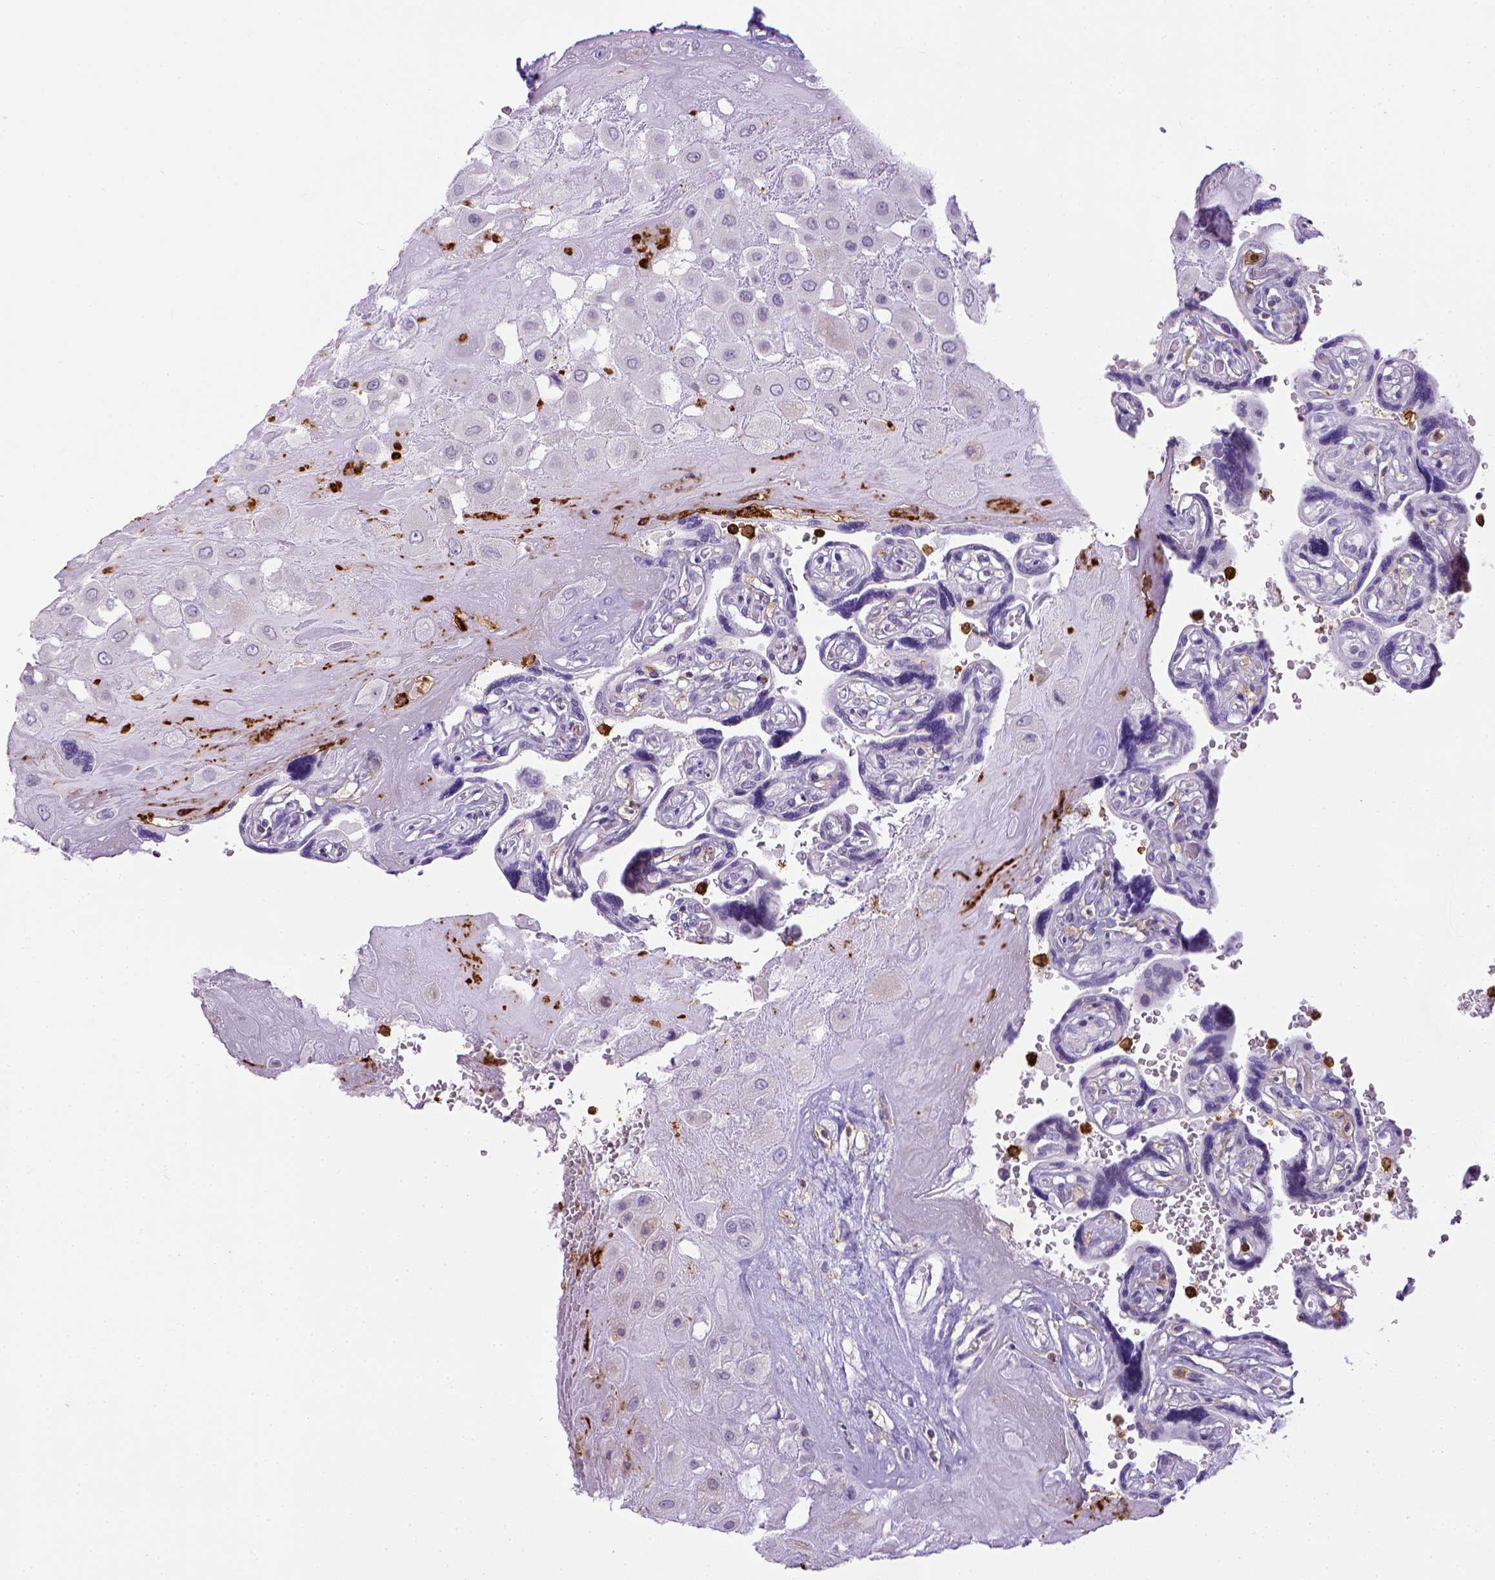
{"staining": {"intensity": "negative", "quantity": "none", "location": "none"}, "tissue": "placenta", "cell_type": "Decidual cells", "image_type": "normal", "snomed": [{"axis": "morphology", "description": "Normal tissue, NOS"}, {"axis": "topography", "description": "Placenta"}], "caption": "IHC of normal placenta demonstrates no expression in decidual cells.", "gene": "ITGAM", "patient": {"sex": "female", "age": 32}}